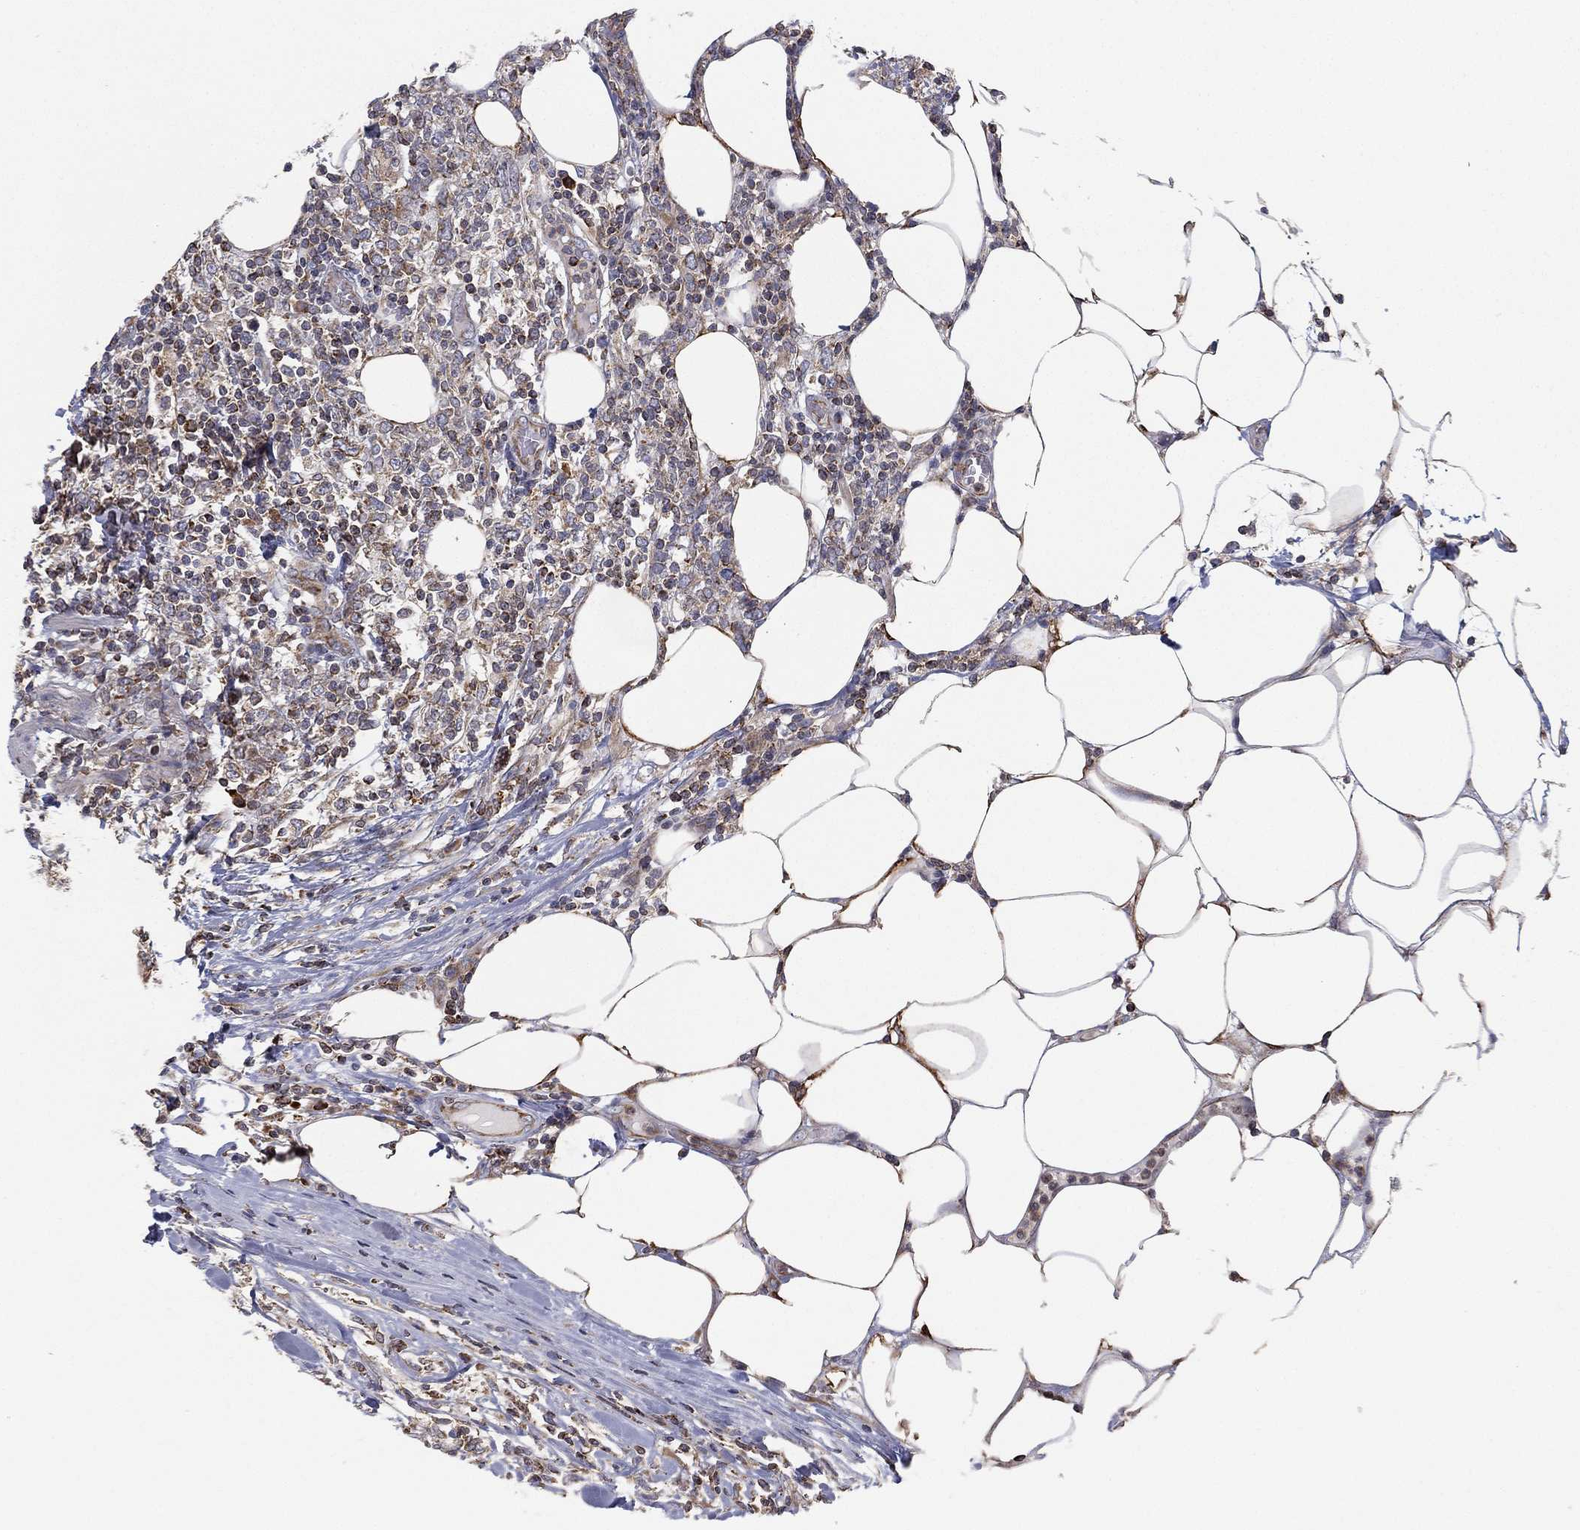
{"staining": {"intensity": "weak", "quantity": "<25%", "location": "cytoplasmic/membranous"}, "tissue": "lymphoma", "cell_type": "Tumor cells", "image_type": "cancer", "snomed": [{"axis": "morphology", "description": "Malignant lymphoma, non-Hodgkin's type, High grade"}, {"axis": "topography", "description": "Lymph node"}], "caption": "Protein analysis of high-grade malignant lymphoma, non-Hodgkin's type displays no significant expression in tumor cells.", "gene": "CYB5B", "patient": {"sex": "female", "age": 84}}